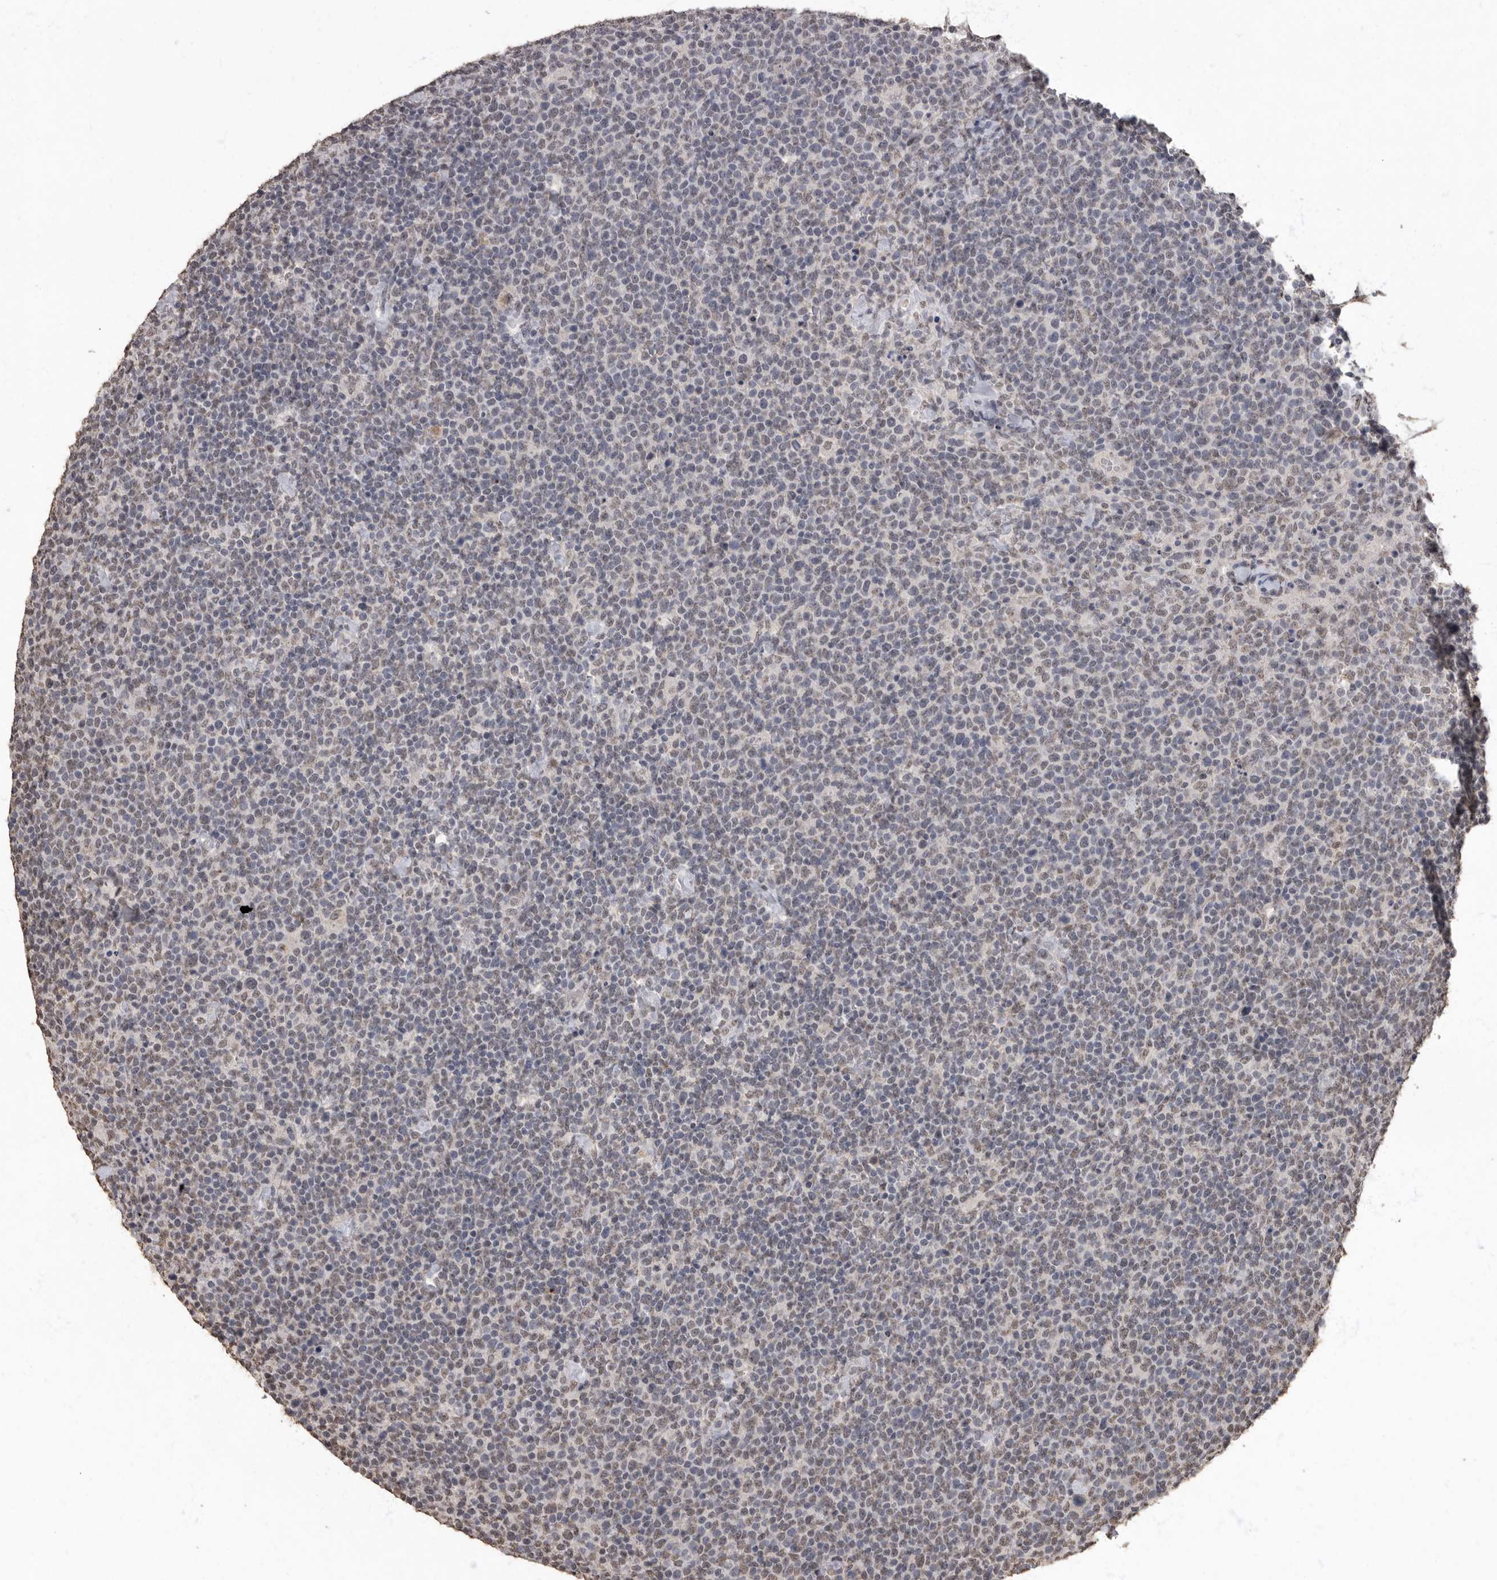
{"staining": {"intensity": "negative", "quantity": "none", "location": "none"}, "tissue": "lymphoma", "cell_type": "Tumor cells", "image_type": "cancer", "snomed": [{"axis": "morphology", "description": "Malignant lymphoma, non-Hodgkin's type, High grade"}, {"axis": "topography", "description": "Lymph node"}], "caption": "There is no significant staining in tumor cells of lymphoma.", "gene": "NBL1", "patient": {"sex": "male", "age": 61}}